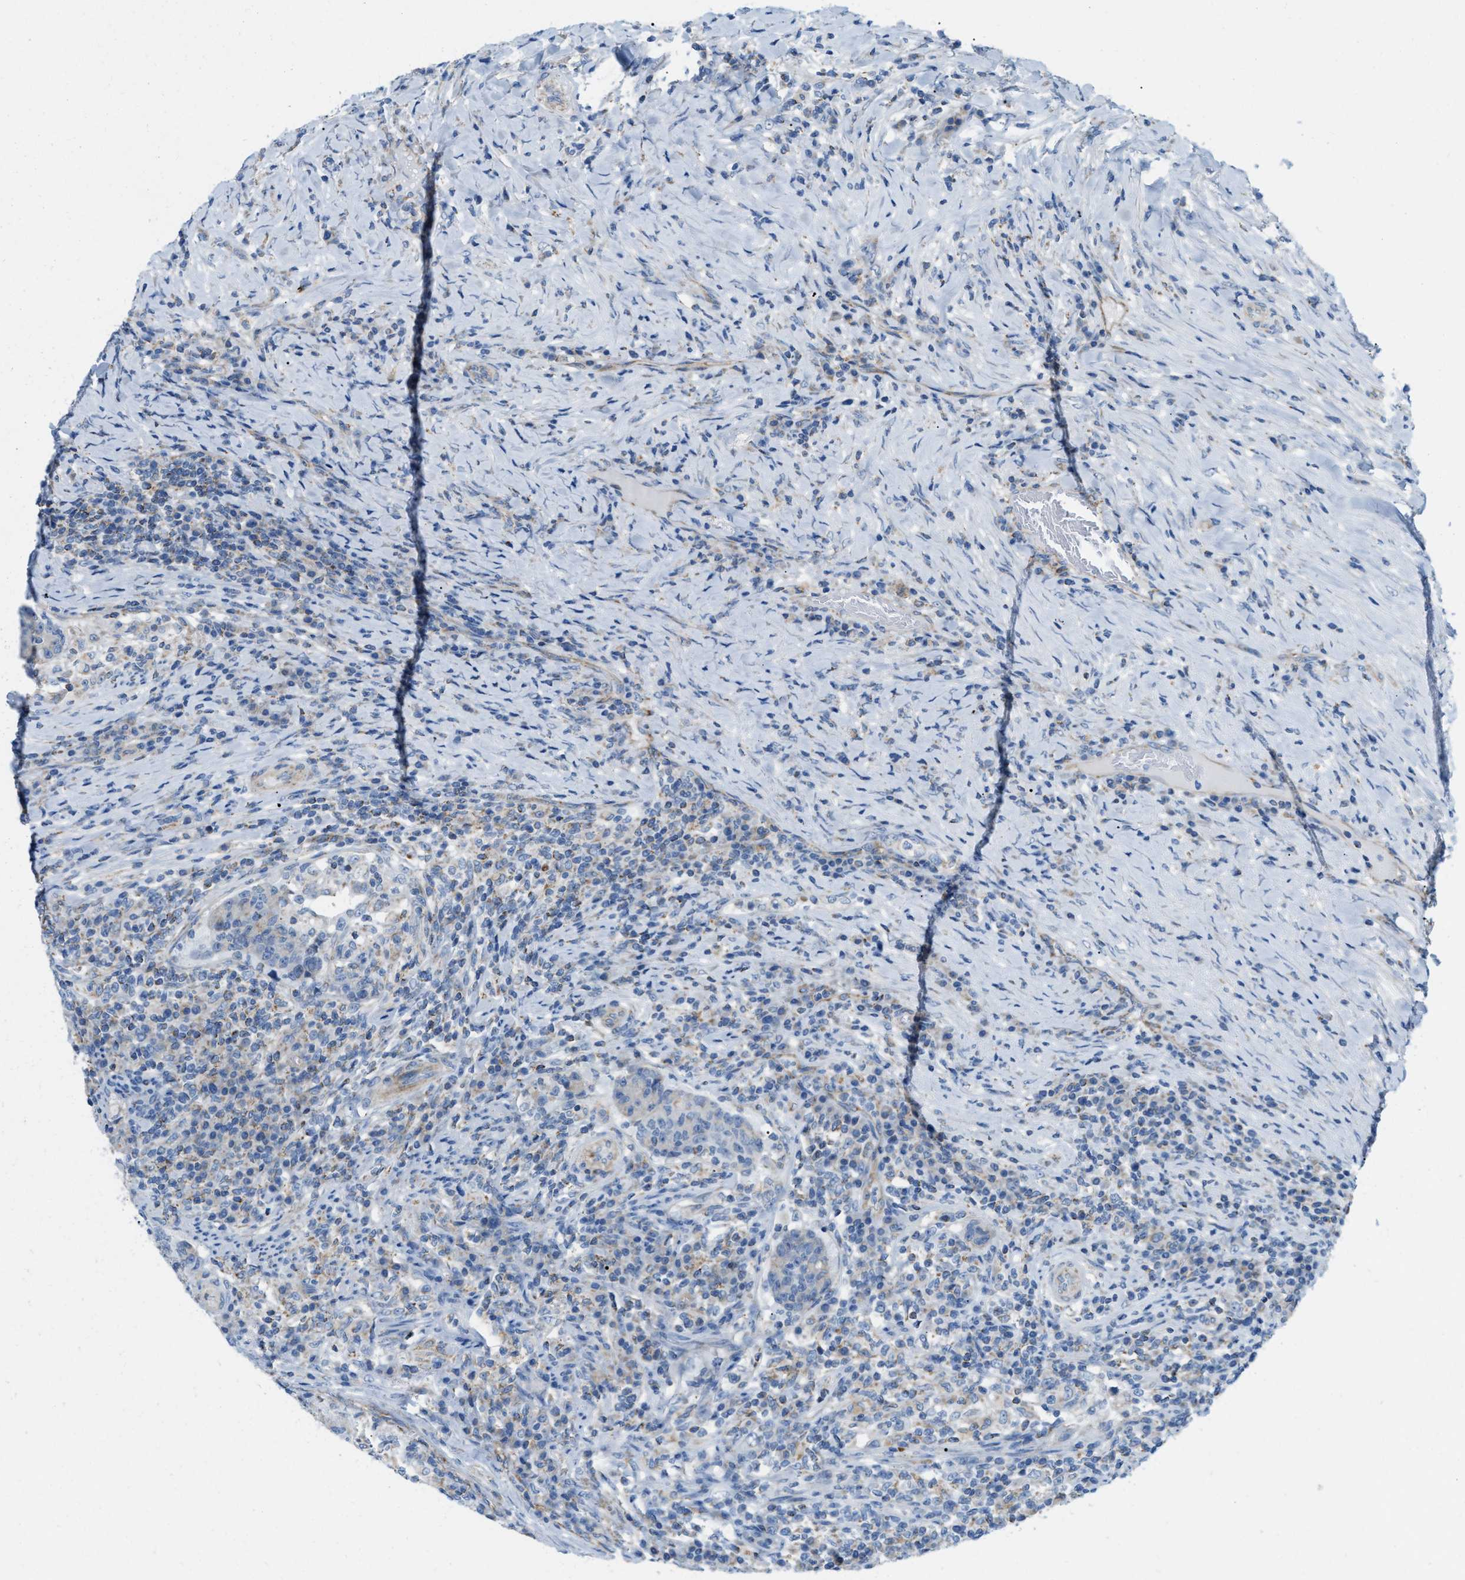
{"staining": {"intensity": "weak", "quantity": "<25%", "location": "cytoplasmic/membranous"}, "tissue": "colorectal cancer", "cell_type": "Tumor cells", "image_type": "cancer", "snomed": [{"axis": "morphology", "description": "Normal tissue, NOS"}, {"axis": "morphology", "description": "Adenocarcinoma, NOS"}, {"axis": "topography", "description": "Colon"}], "caption": "Tumor cells are negative for brown protein staining in colorectal adenocarcinoma.", "gene": "JADE1", "patient": {"sex": "female", "age": 75}}